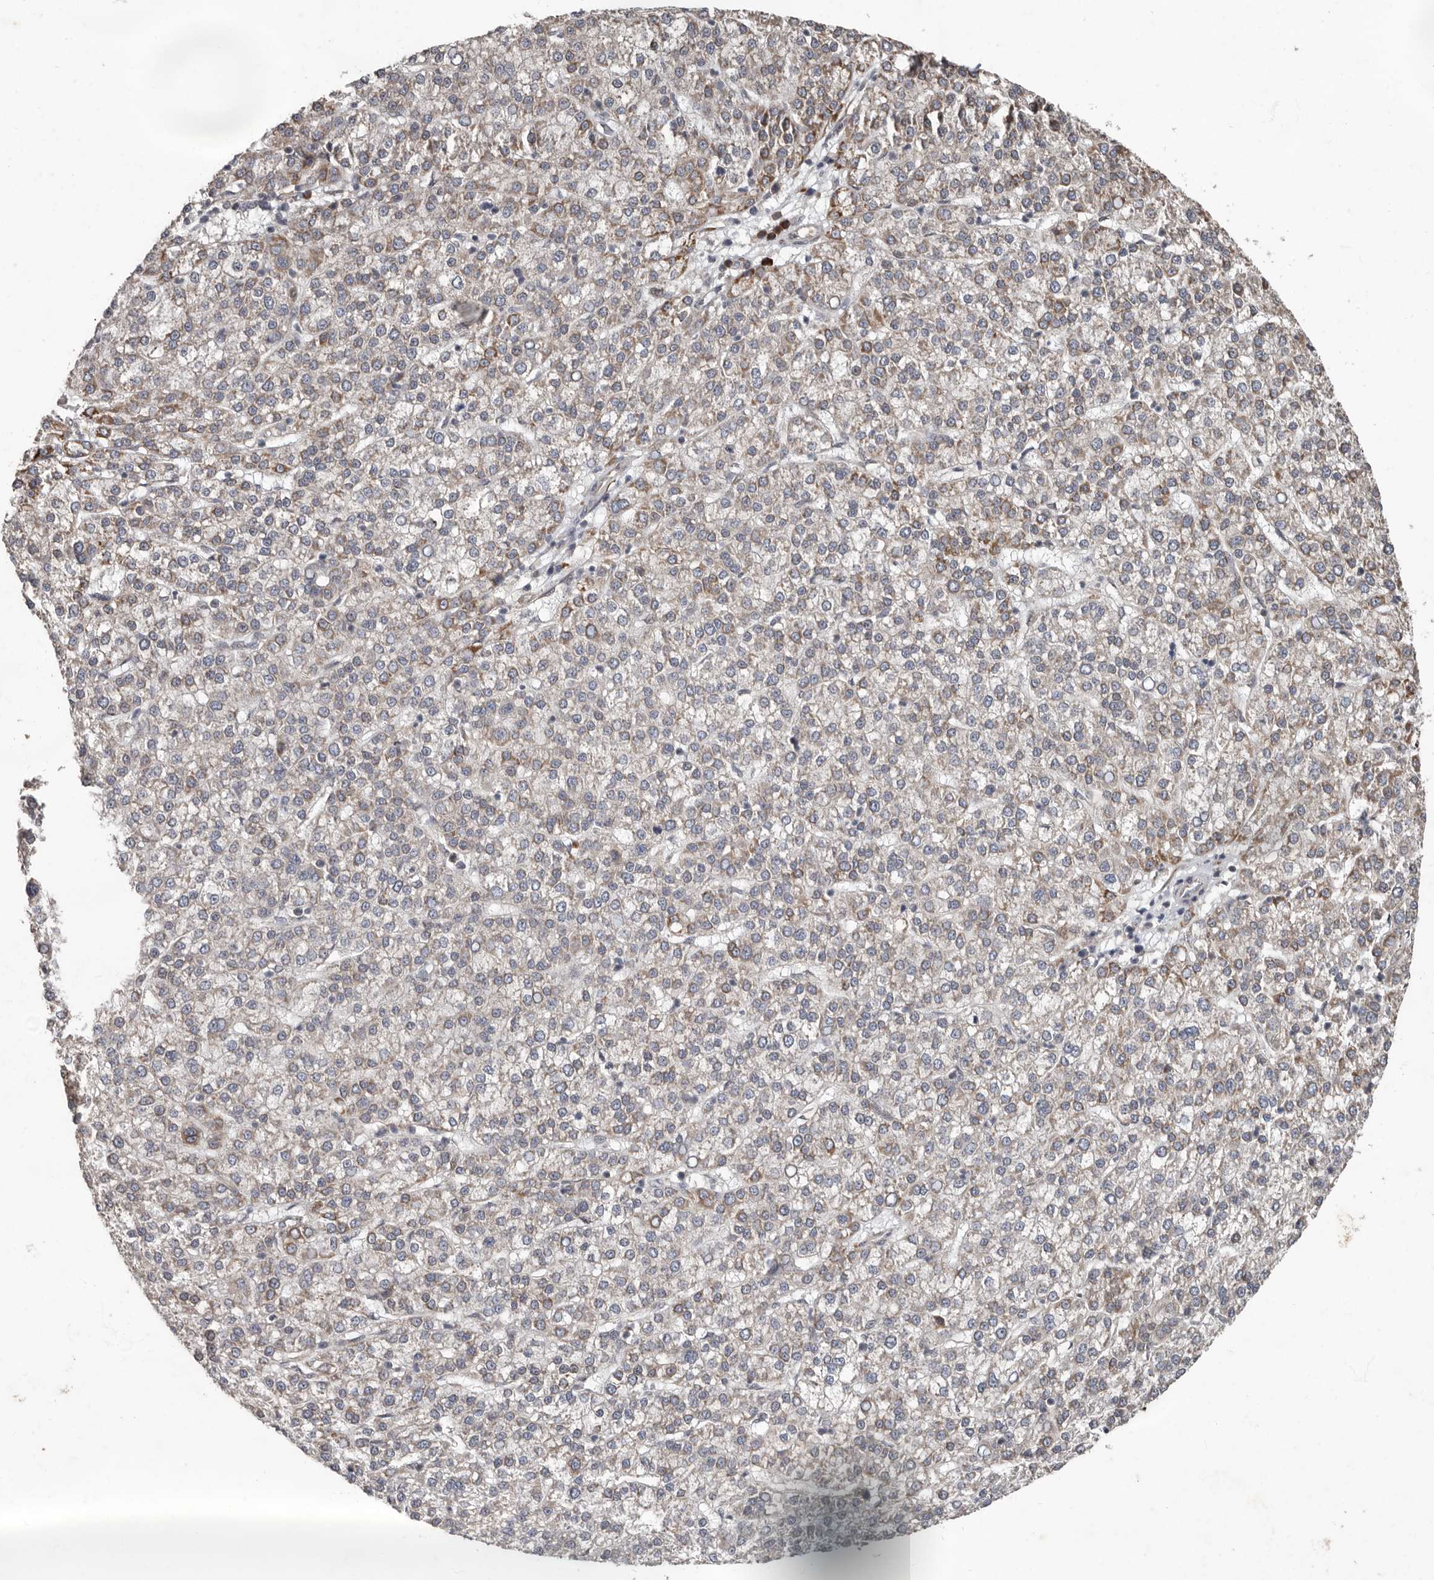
{"staining": {"intensity": "moderate", "quantity": "25%-75%", "location": "cytoplasmic/membranous"}, "tissue": "liver cancer", "cell_type": "Tumor cells", "image_type": "cancer", "snomed": [{"axis": "morphology", "description": "Carcinoma, Hepatocellular, NOS"}, {"axis": "topography", "description": "Liver"}], "caption": "Hepatocellular carcinoma (liver) stained with a brown dye displays moderate cytoplasmic/membranous positive positivity in approximately 25%-75% of tumor cells.", "gene": "LRGUK", "patient": {"sex": "female", "age": 58}}